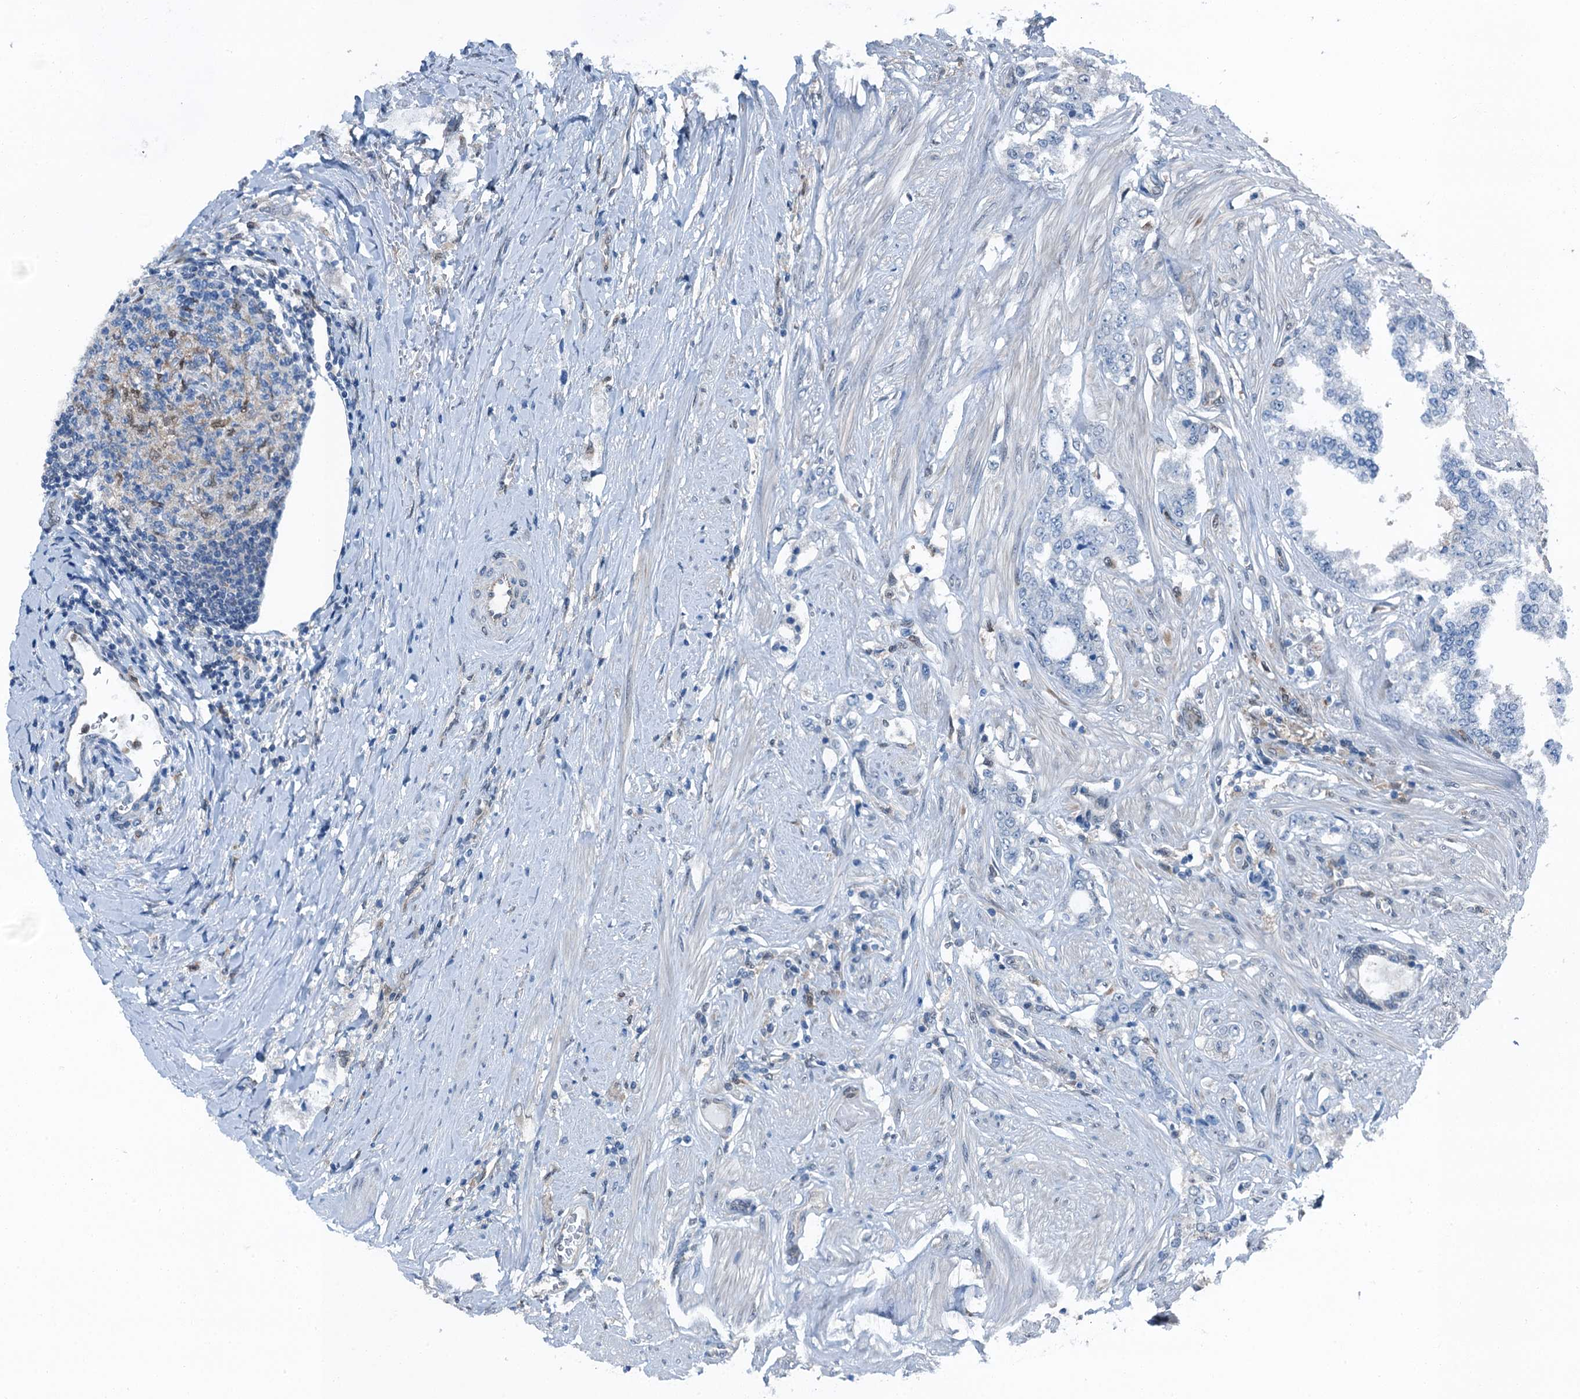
{"staining": {"intensity": "negative", "quantity": "none", "location": "none"}, "tissue": "prostate cancer", "cell_type": "Tumor cells", "image_type": "cancer", "snomed": [{"axis": "morphology", "description": "Adenocarcinoma, High grade"}, {"axis": "topography", "description": "Prostate"}], "caption": "Tumor cells show no significant positivity in high-grade adenocarcinoma (prostate).", "gene": "RNH1", "patient": {"sex": "male", "age": 64}}